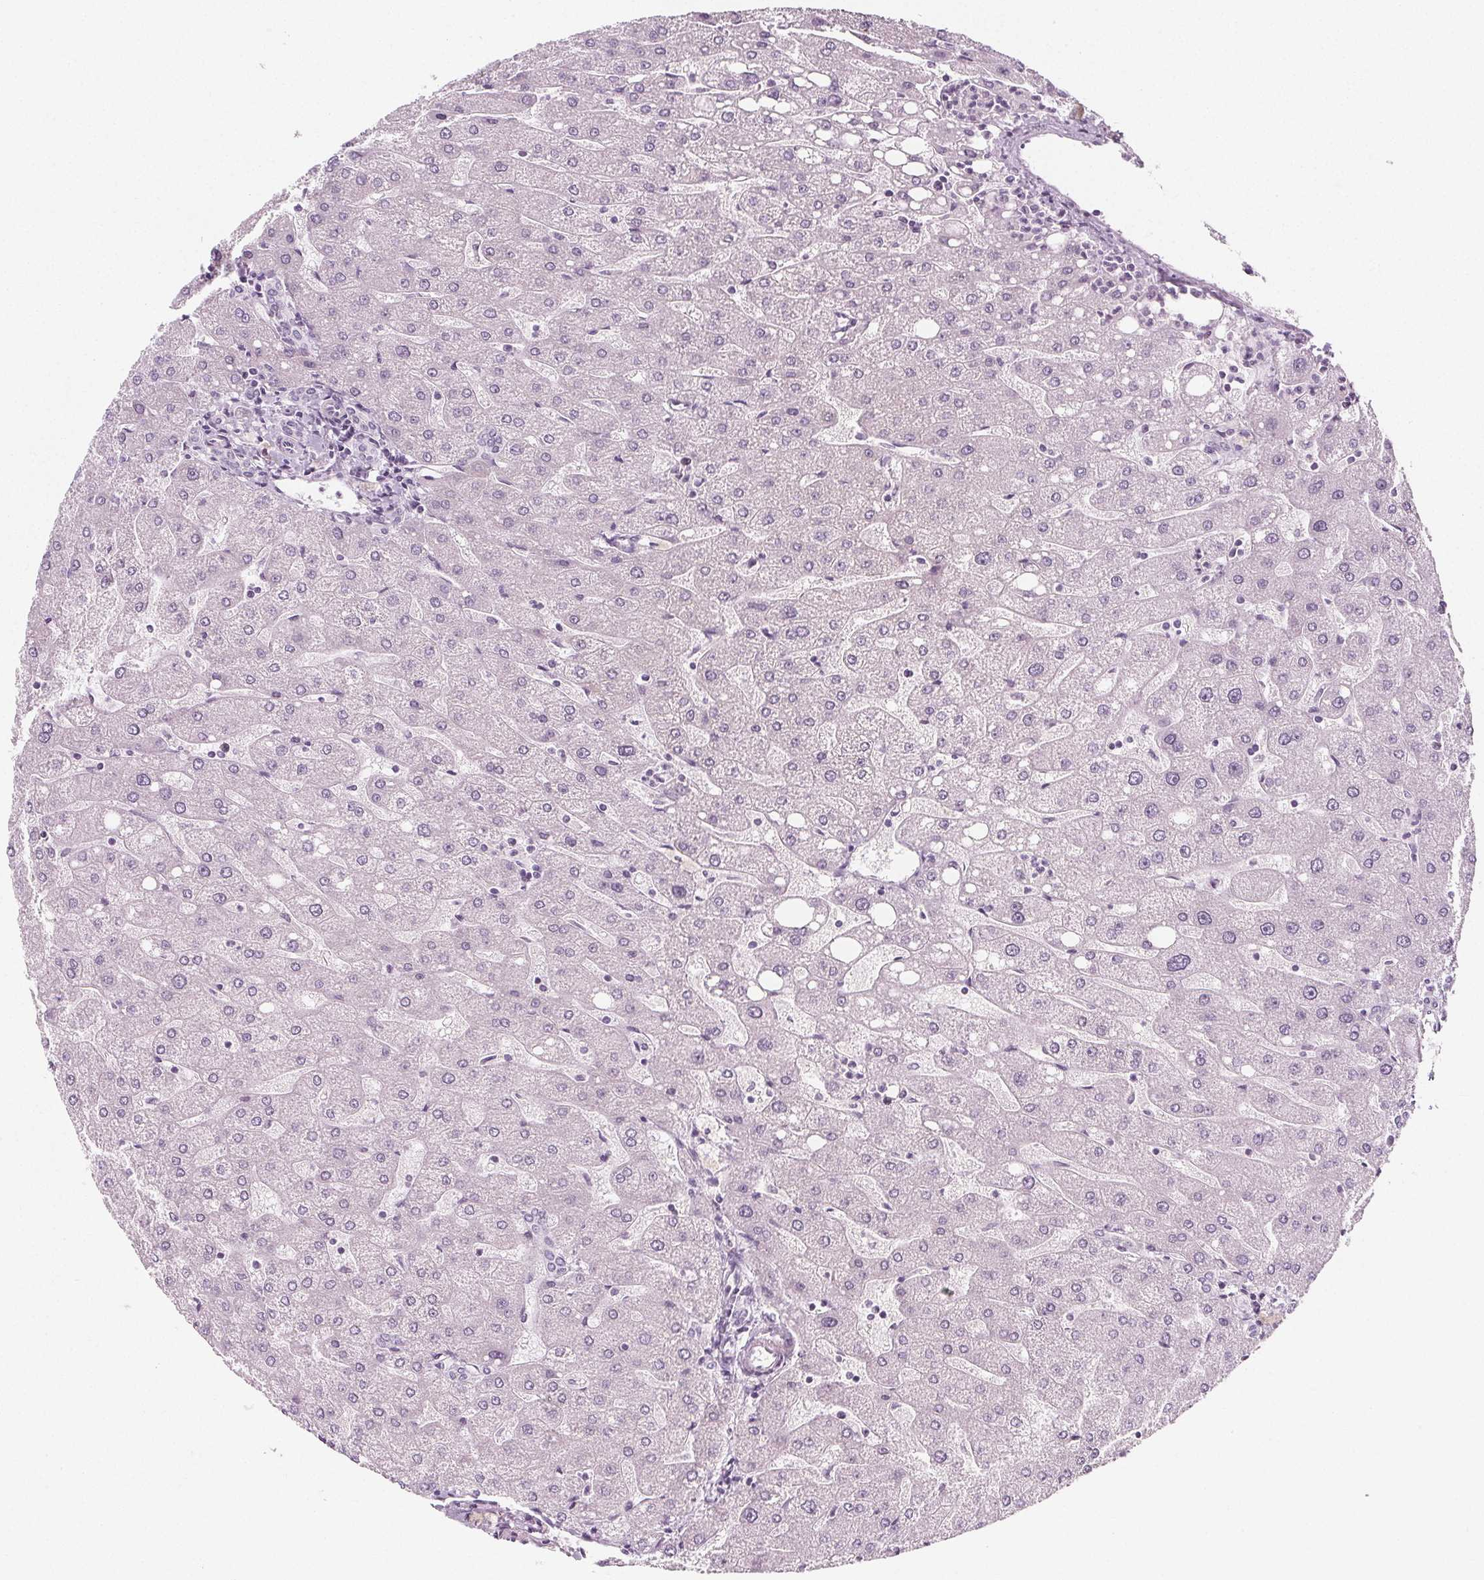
{"staining": {"intensity": "negative", "quantity": "none", "location": "none"}, "tissue": "liver", "cell_type": "Cholangiocytes", "image_type": "normal", "snomed": [{"axis": "morphology", "description": "Normal tissue, NOS"}, {"axis": "topography", "description": "Liver"}], "caption": "Micrograph shows no significant protein positivity in cholangiocytes of benign liver. (Brightfield microscopy of DAB (3,3'-diaminobenzidine) immunohistochemistry (IHC) at high magnification).", "gene": "IL17C", "patient": {"sex": "male", "age": 67}}